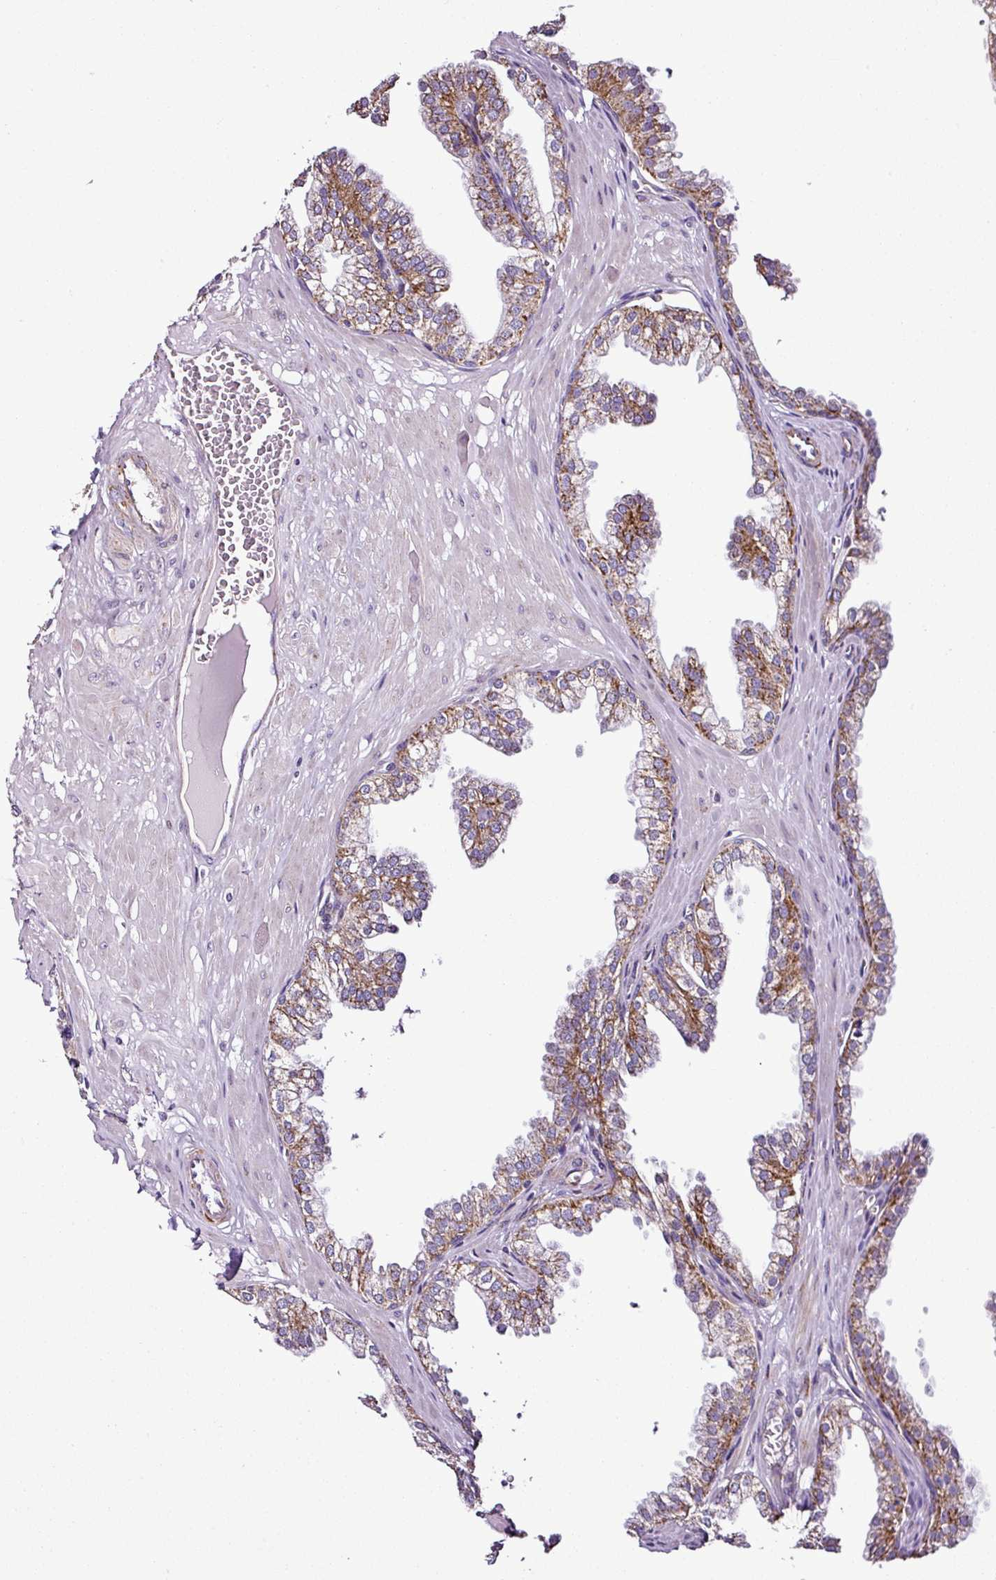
{"staining": {"intensity": "strong", "quantity": "25%-75%", "location": "cytoplasmic/membranous"}, "tissue": "prostate", "cell_type": "Glandular cells", "image_type": "normal", "snomed": [{"axis": "morphology", "description": "Normal tissue, NOS"}, {"axis": "topography", "description": "Prostate"}, {"axis": "topography", "description": "Peripheral nerve tissue"}], "caption": "Immunohistochemical staining of benign prostate shows high levels of strong cytoplasmic/membranous staining in about 25%-75% of glandular cells.", "gene": "DPAGT1", "patient": {"sex": "male", "age": 55}}